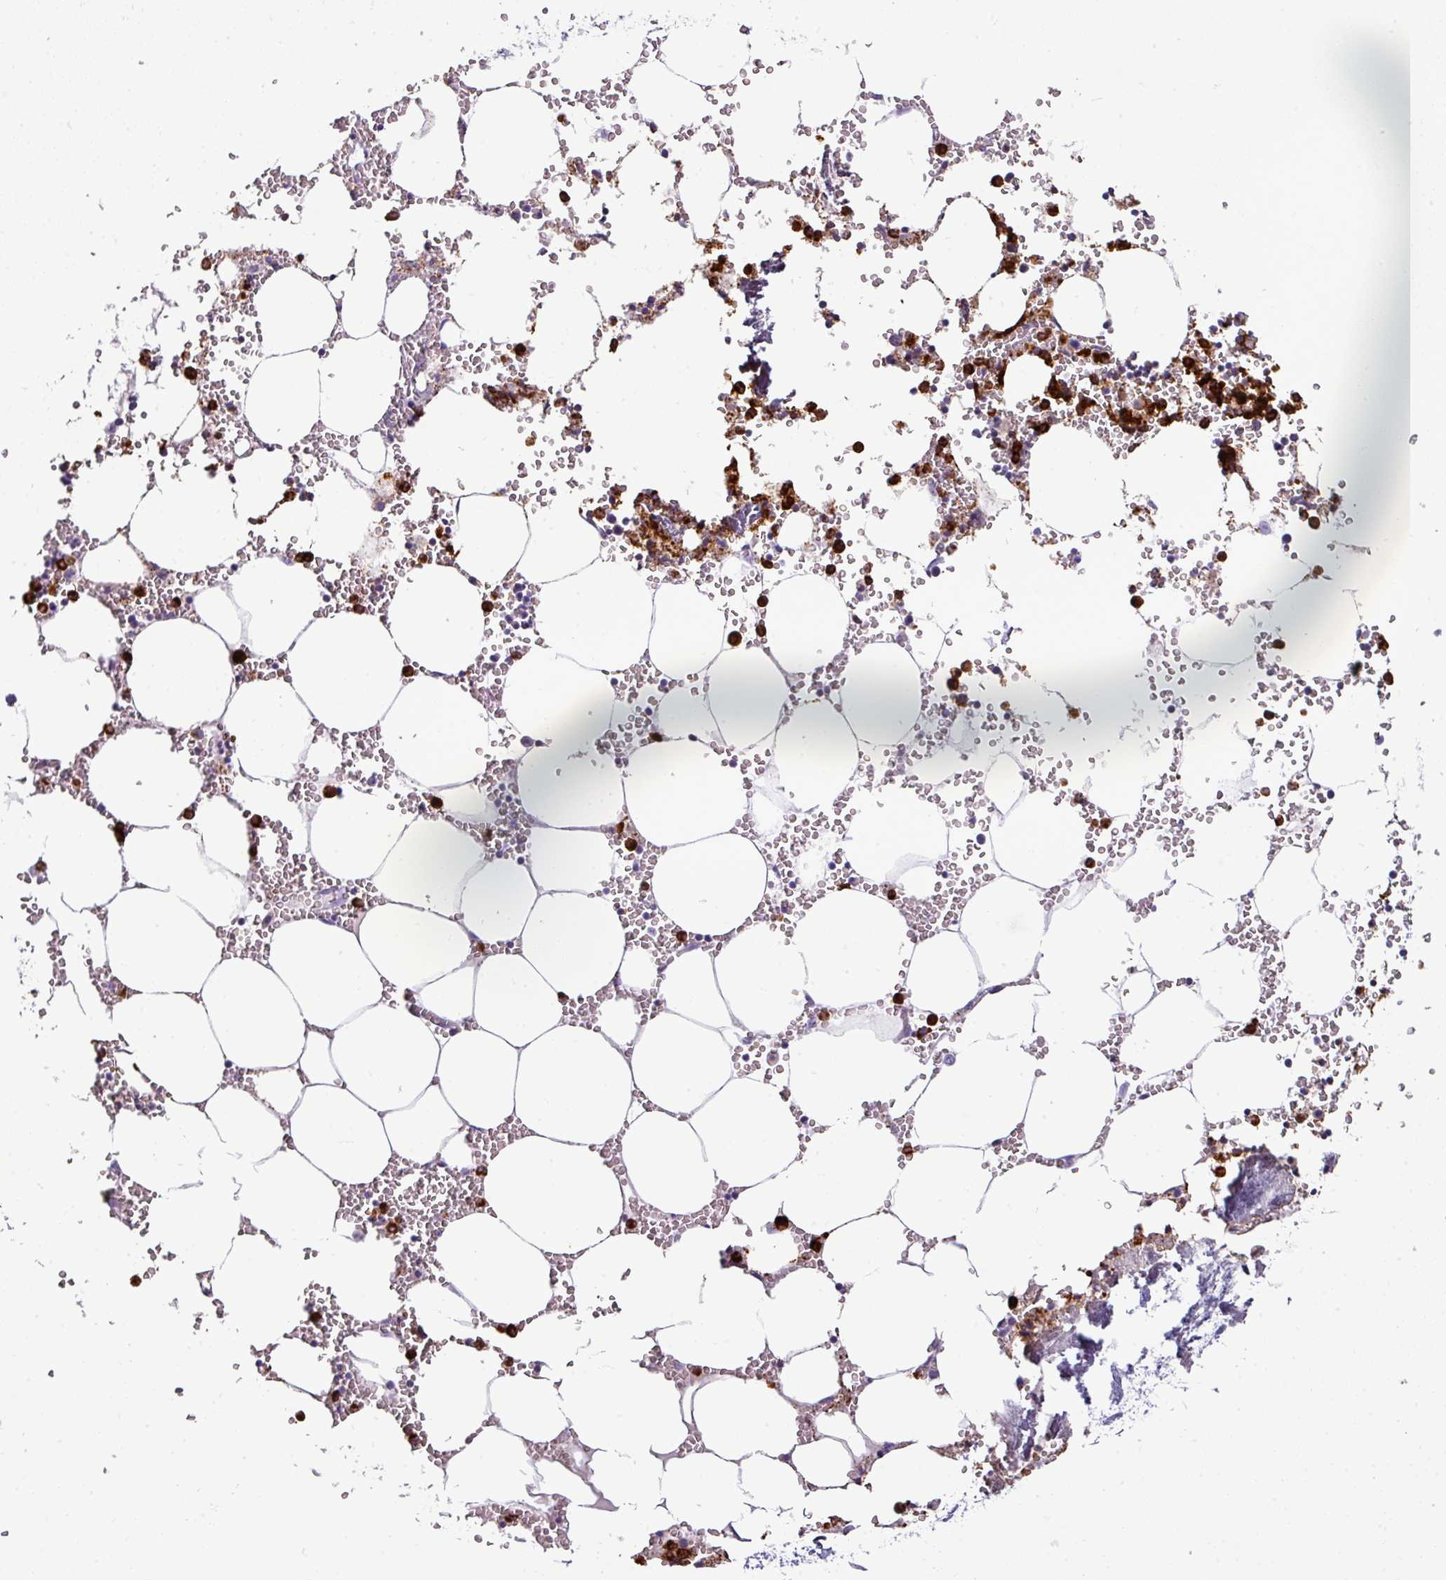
{"staining": {"intensity": "strong", "quantity": "25%-75%", "location": "cytoplasmic/membranous"}, "tissue": "bone marrow", "cell_type": "Hematopoietic cells", "image_type": "normal", "snomed": [{"axis": "morphology", "description": "Normal tissue, NOS"}, {"axis": "topography", "description": "Bone marrow"}], "caption": "High-magnification brightfield microscopy of normal bone marrow stained with DAB (3,3'-diaminobenzidine) (brown) and counterstained with hematoxylin (blue). hematopoietic cells exhibit strong cytoplasmic/membranous staining is identified in approximately25%-75% of cells. (brown staining indicates protein expression, while blue staining denotes nuclei).", "gene": "CTSG", "patient": {"sex": "male", "age": 54}}